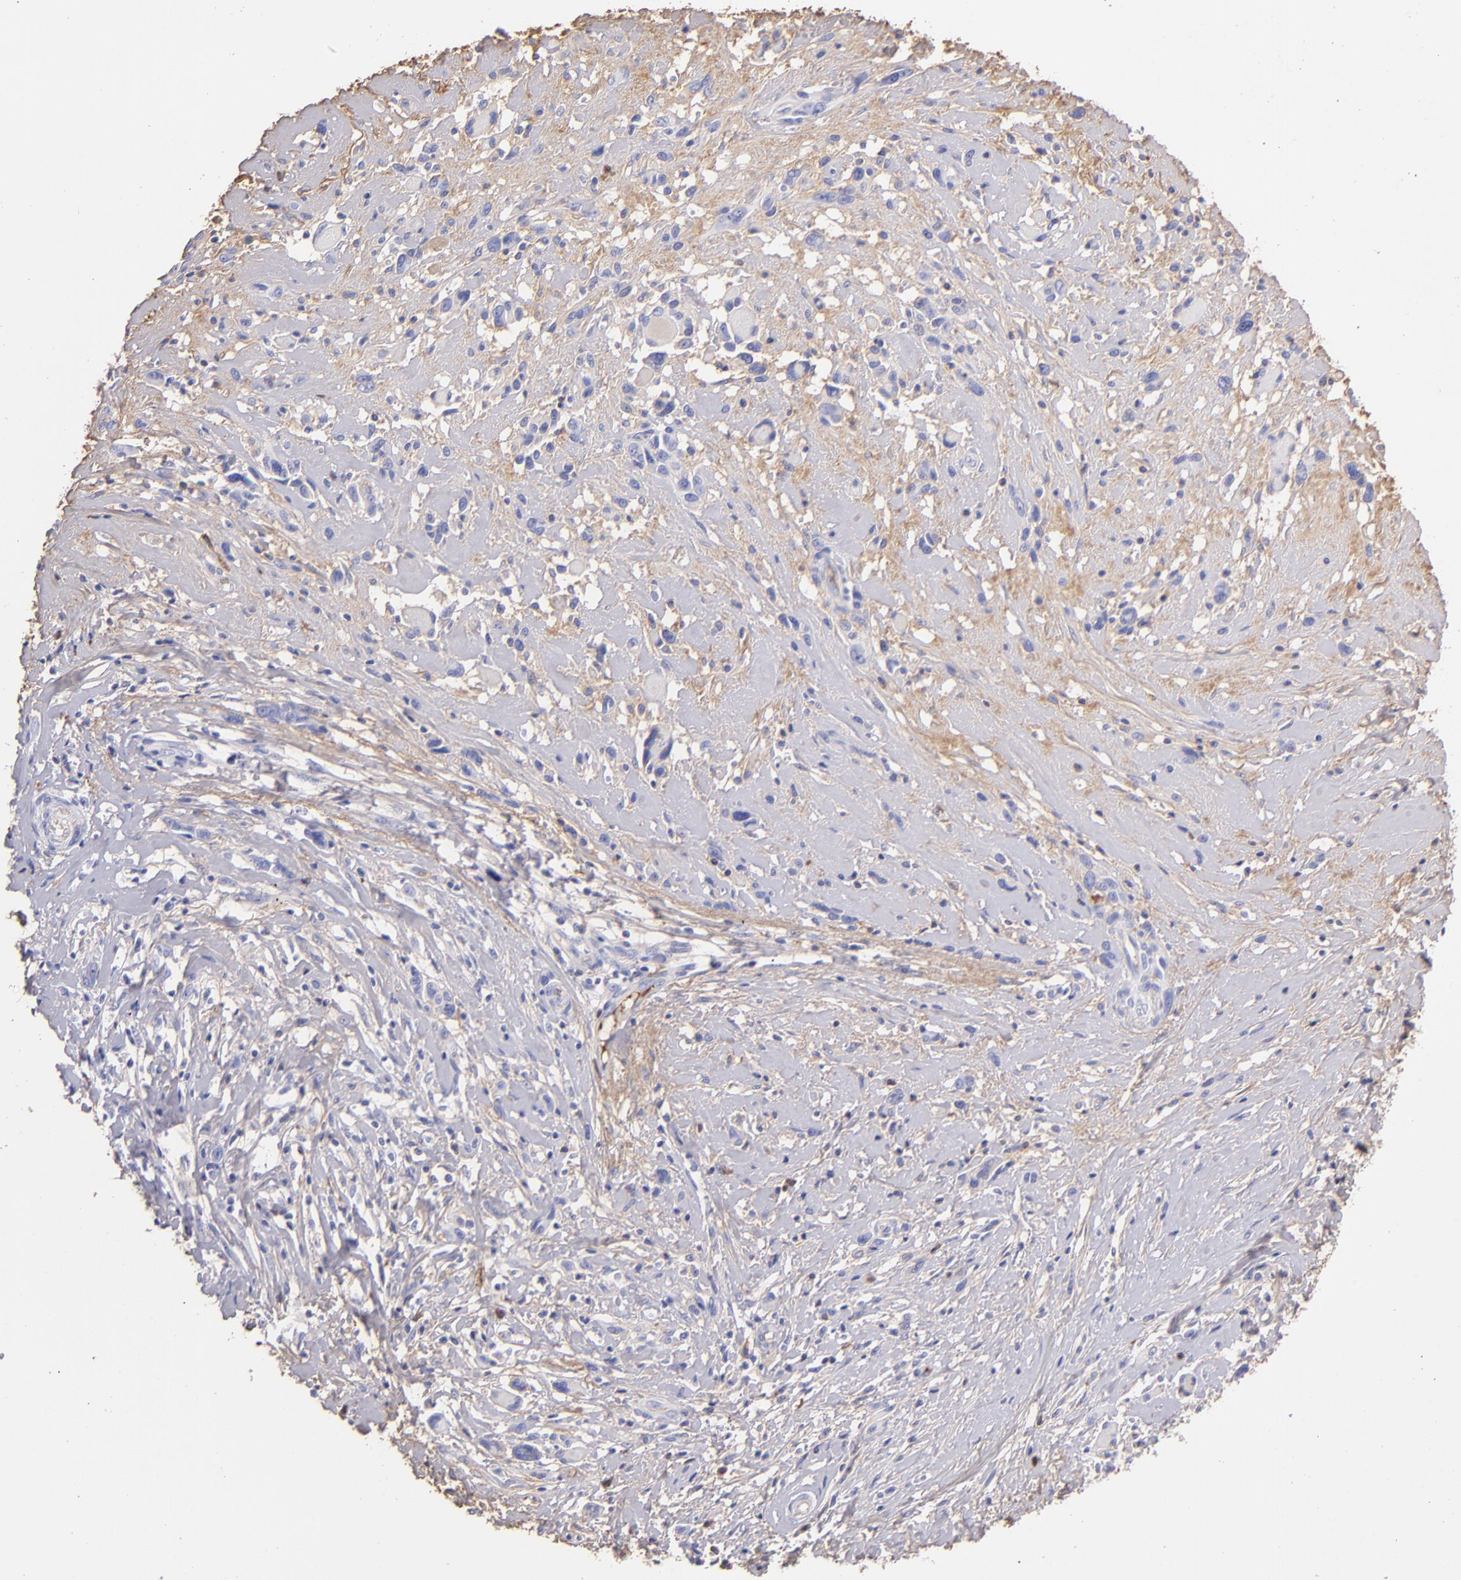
{"staining": {"intensity": "weak", "quantity": "25%-75%", "location": "cytoplasmic/membranous"}, "tissue": "melanoma", "cell_type": "Tumor cells", "image_type": "cancer", "snomed": [{"axis": "morphology", "description": "Malignant melanoma, NOS"}, {"axis": "topography", "description": "Skin"}], "caption": "Malignant melanoma stained with a brown dye demonstrates weak cytoplasmic/membranous positive expression in about 25%-75% of tumor cells.", "gene": "FGB", "patient": {"sex": "male", "age": 91}}